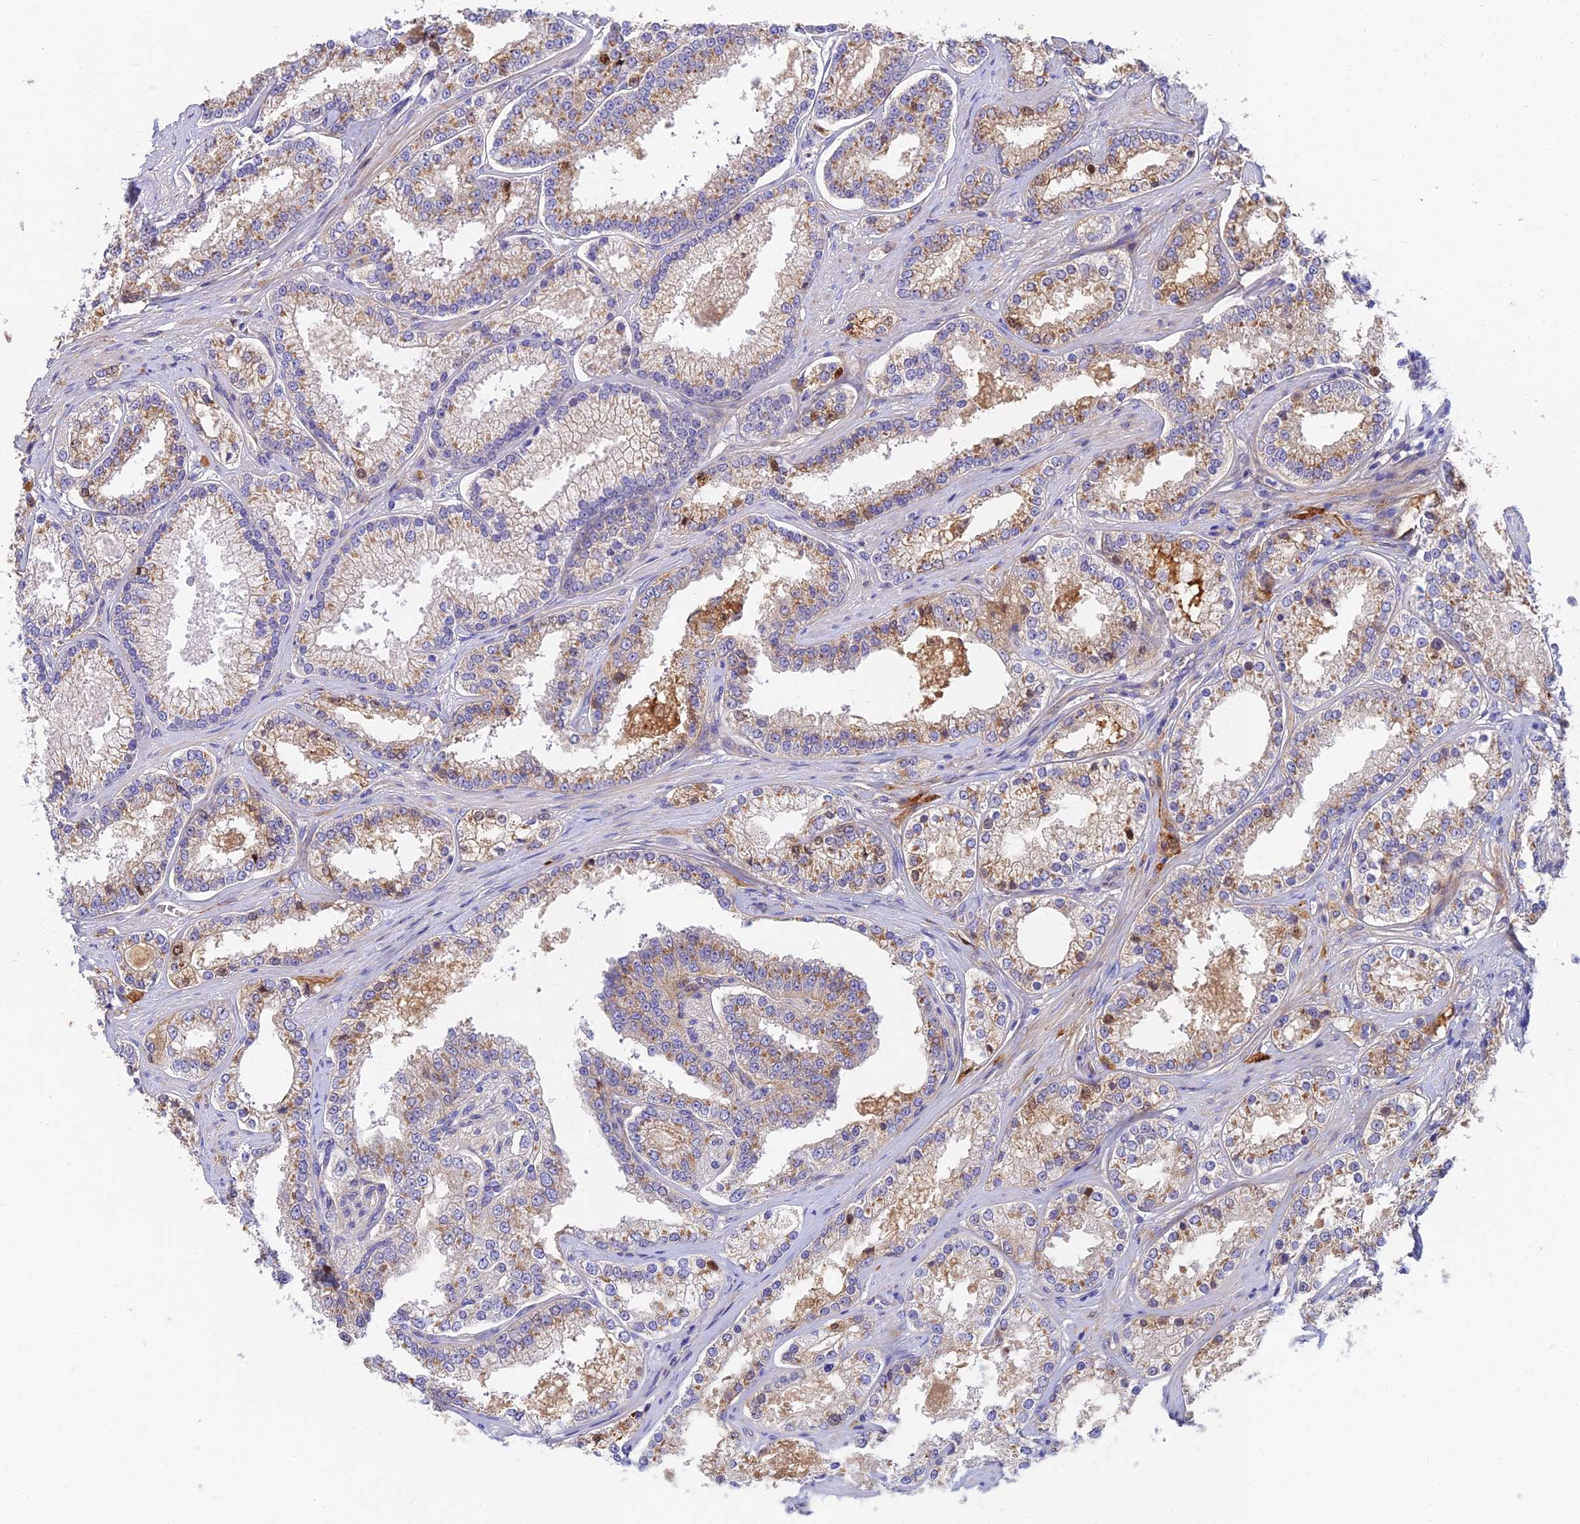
{"staining": {"intensity": "moderate", "quantity": "25%-75%", "location": "cytoplasmic/membranous"}, "tissue": "prostate cancer", "cell_type": "Tumor cells", "image_type": "cancer", "snomed": [{"axis": "morphology", "description": "Normal tissue, NOS"}, {"axis": "morphology", "description": "Adenocarcinoma, High grade"}, {"axis": "topography", "description": "Prostate"}], "caption": "Immunohistochemistry (DAB (3,3'-diaminobenzidine)) staining of prostate cancer exhibits moderate cytoplasmic/membranous protein staining in about 25%-75% of tumor cells. (DAB (3,3'-diaminobenzidine) = brown stain, brightfield microscopy at high magnification).", "gene": "MROH1", "patient": {"sex": "male", "age": 83}}